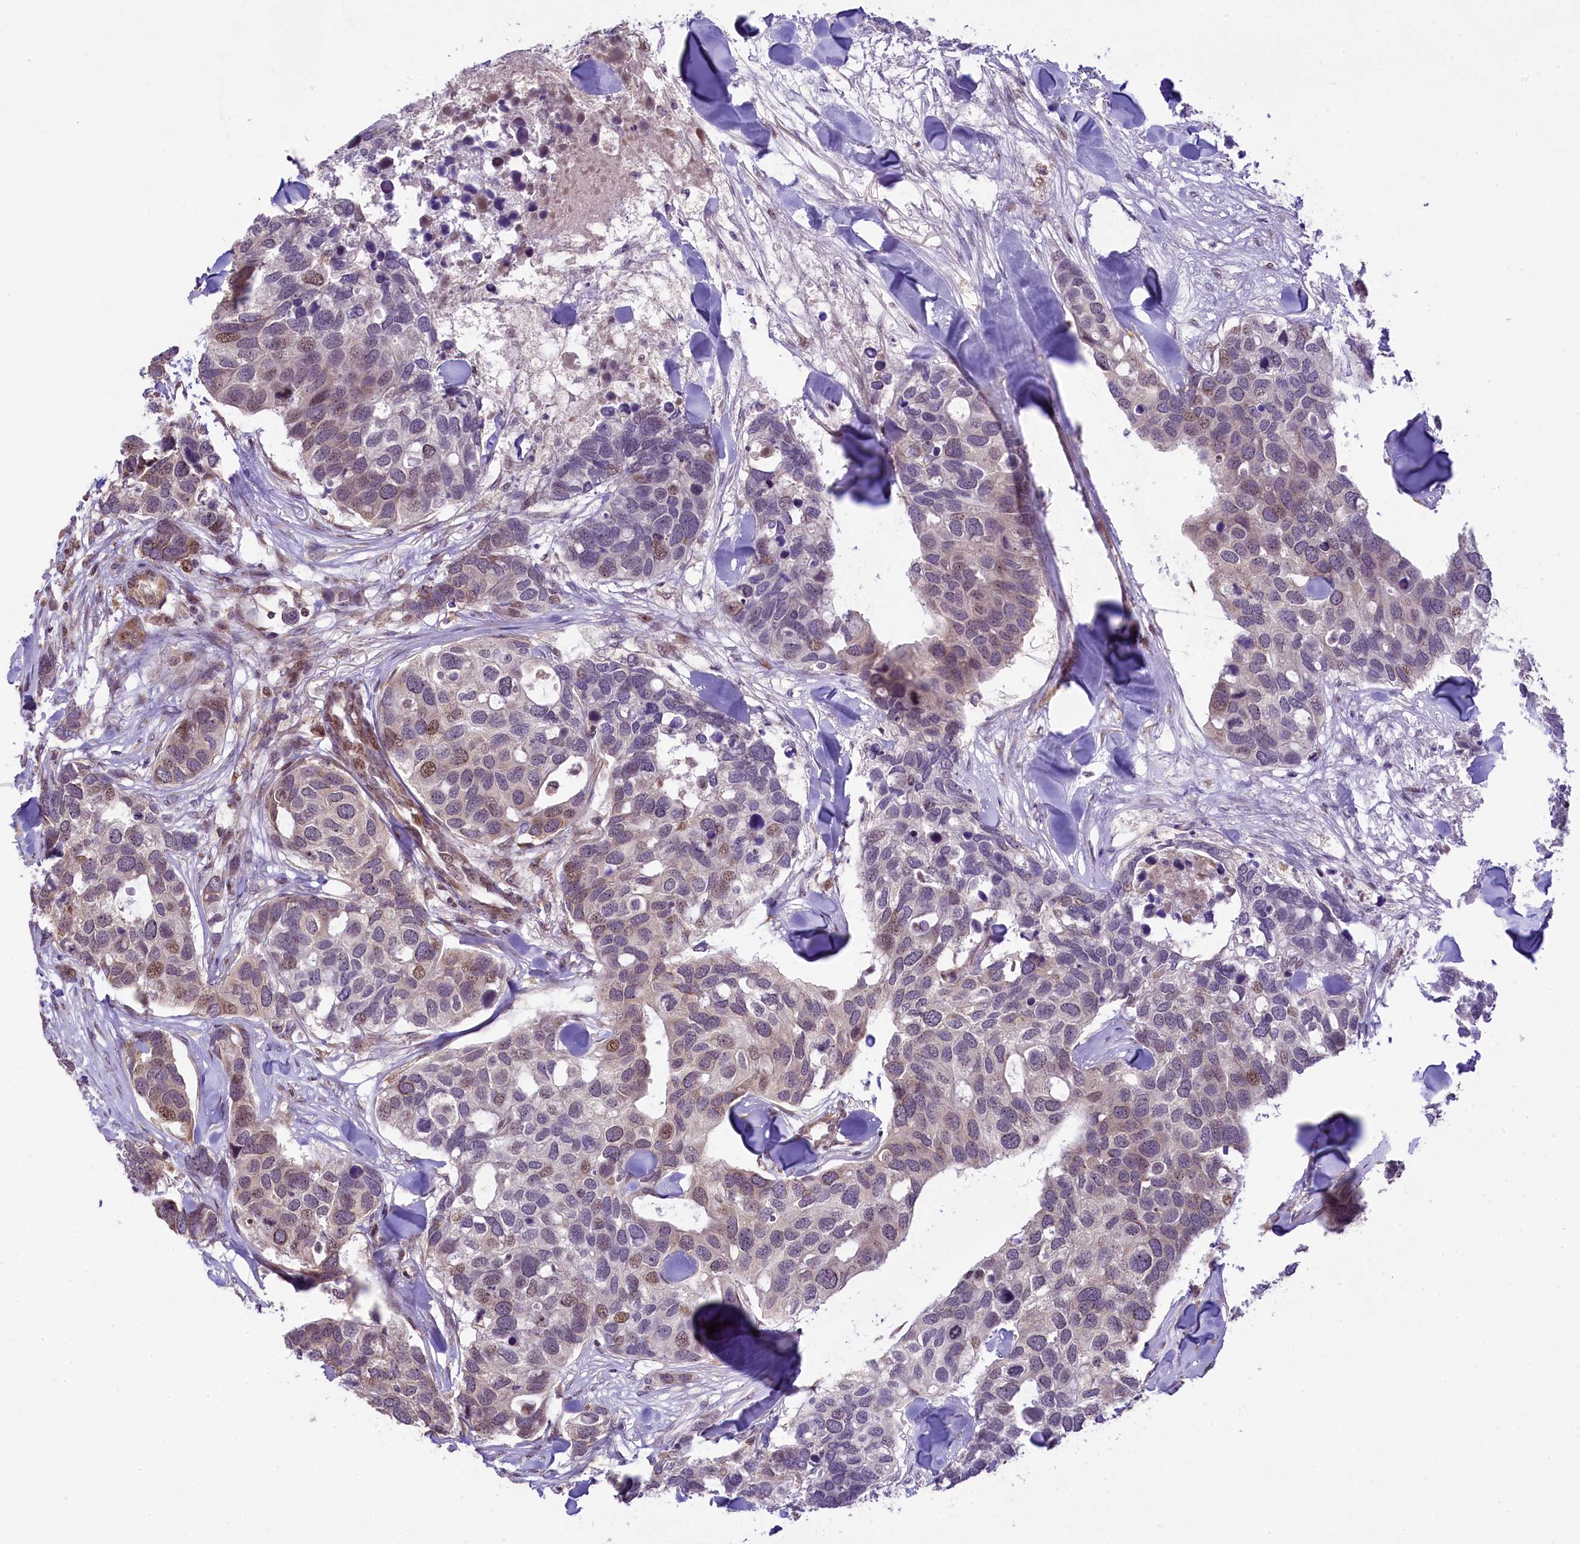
{"staining": {"intensity": "weak", "quantity": "25%-75%", "location": "cytoplasmic/membranous,nuclear"}, "tissue": "breast cancer", "cell_type": "Tumor cells", "image_type": "cancer", "snomed": [{"axis": "morphology", "description": "Duct carcinoma"}, {"axis": "topography", "description": "Breast"}], "caption": "Protein staining of breast infiltrating ductal carcinoma tissue reveals weak cytoplasmic/membranous and nuclear staining in approximately 25%-75% of tumor cells.", "gene": "RBBP8", "patient": {"sex": "female", "age": 83}}